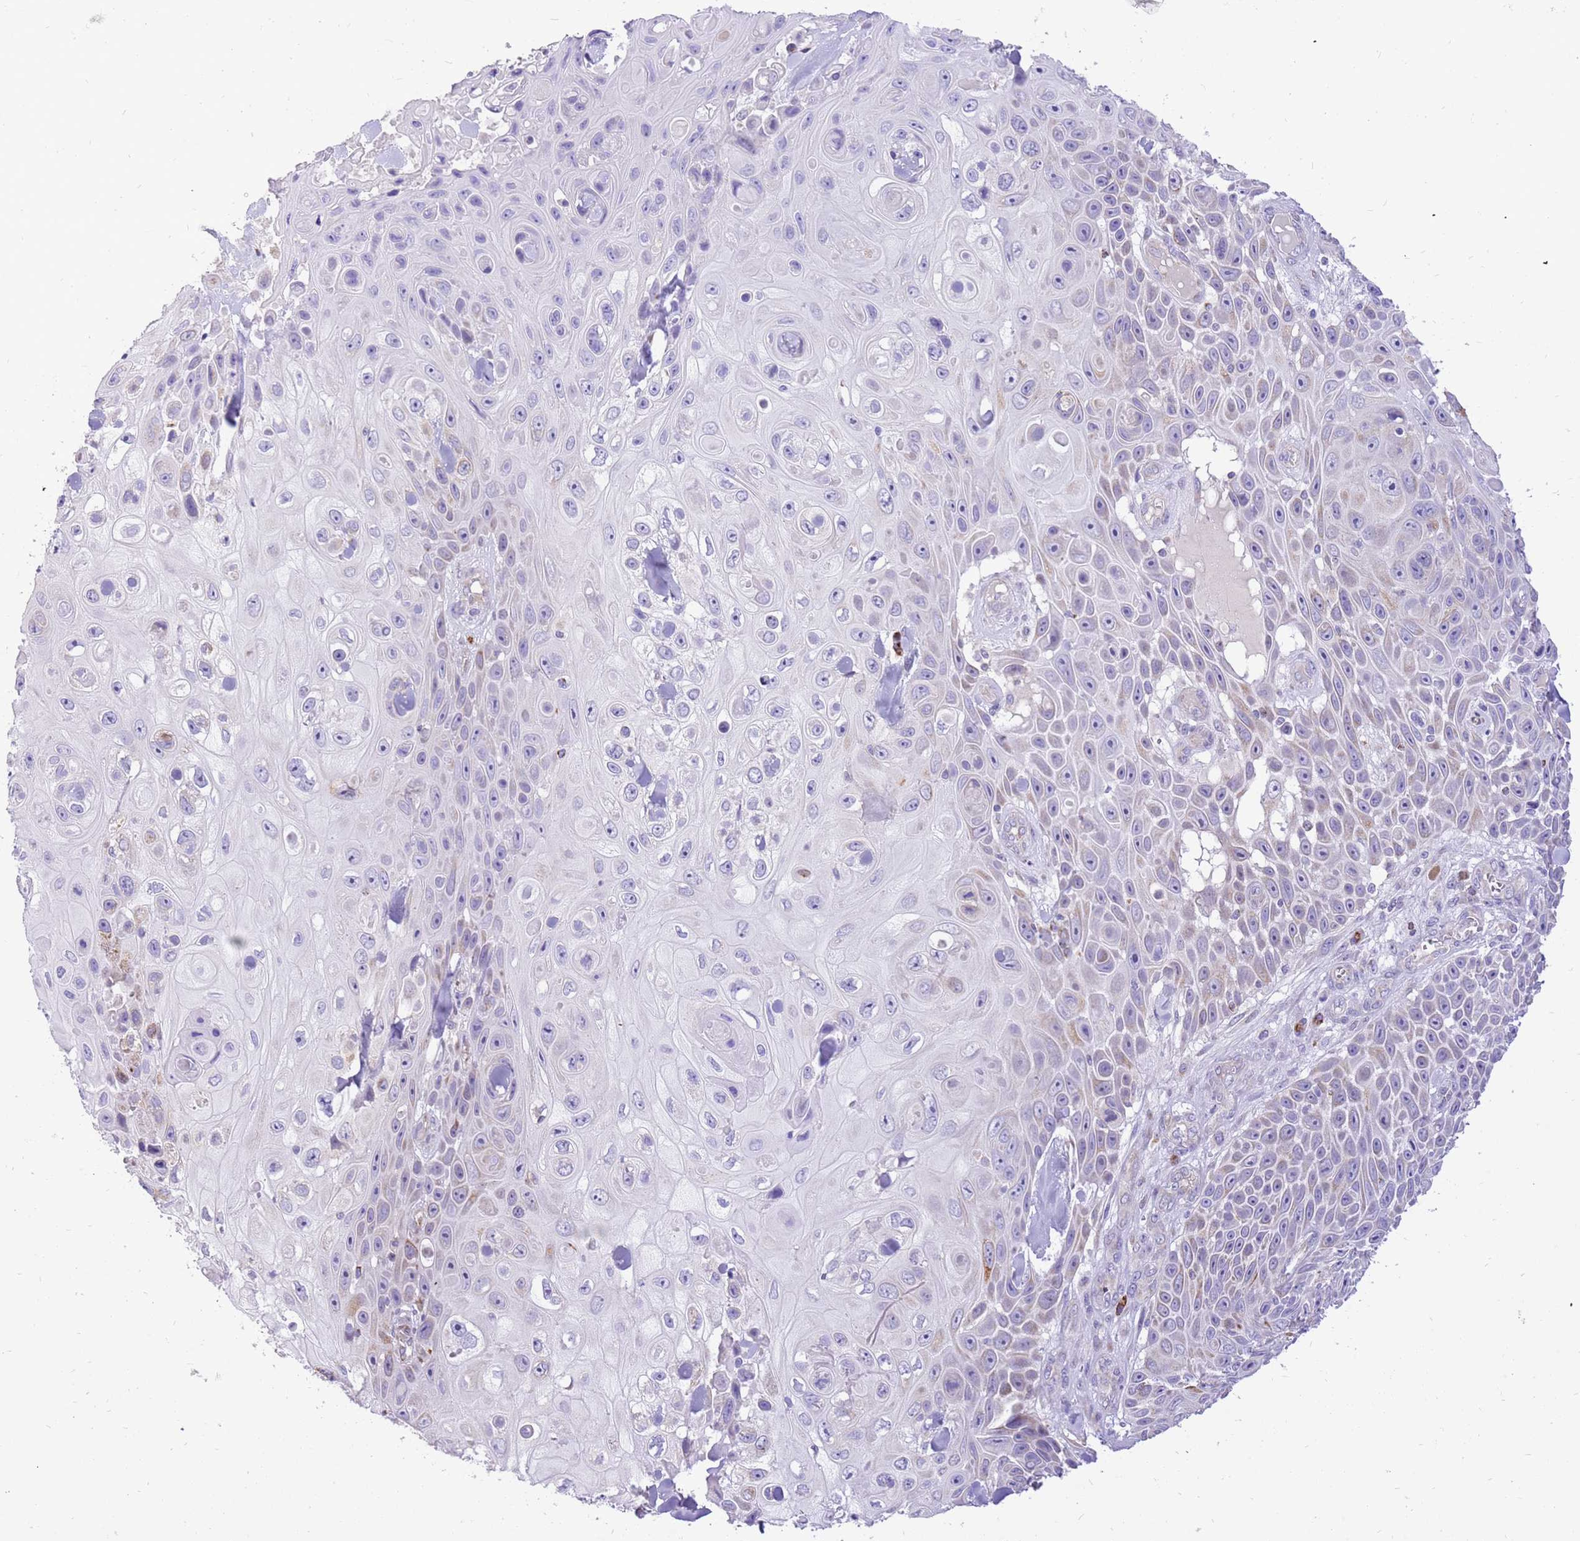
{"staining": {"intensity": "weak", "quantity": "<25%", "location": "cytoplasmic/membranous"}, "tissue": "skin cancer", "cell_type": "Tumor cells", "image_type": "cancer", "snomed": [{"axis": "morphology", "description": "Squamous cell carcinoma, NOS"}, {"axis": "topography", "description": "Skin"}], "caption": "Protein analysis of skin cancer demonstrates no significant staining in tumor cells.", "gene": "COX17", "patient": {"sex": "male", "age": 82}}